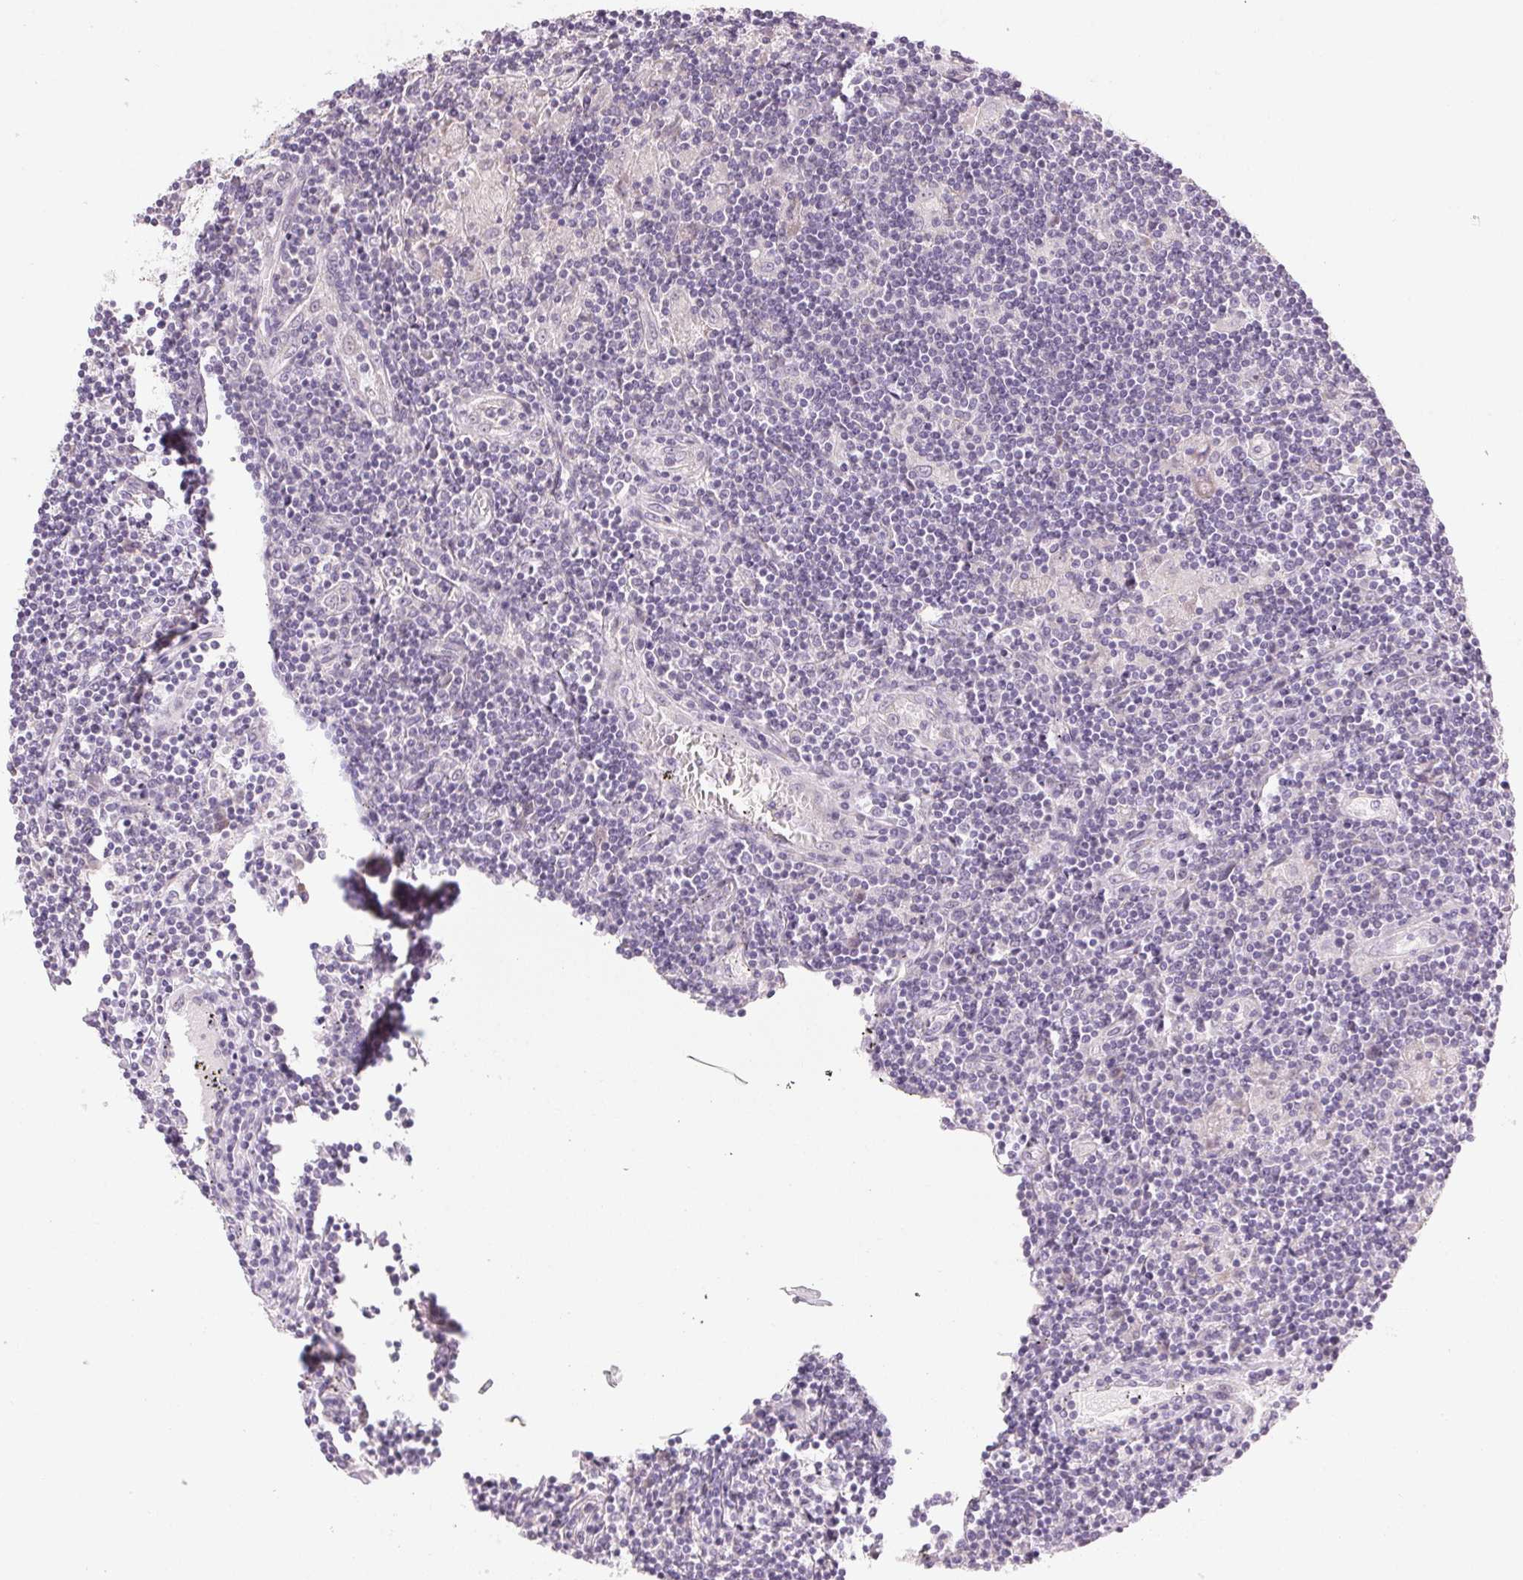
{"staining": {"intensity": "negative", "quantity": "none", "location": "none"}, "tissue": "lymphoma", "cell_type": "Tumor cells", "image_type": "cancer", "snomed": [{"axis": "morphology", "description": "Hodgkin's disease, NOS"}, {"axis": "topography", "description": "Lymph node"}], "caption": "IHC photomicrograph of Hodgkin's disease stained for a protein (brown), which demonstrates no positivity in tumor cells. (DAB immunohistochemistry (IHC) visualized using brightfield microscopy, high magnification).", "gene": "MYBL1", "patient": {"sex": "male", "age": 40}}